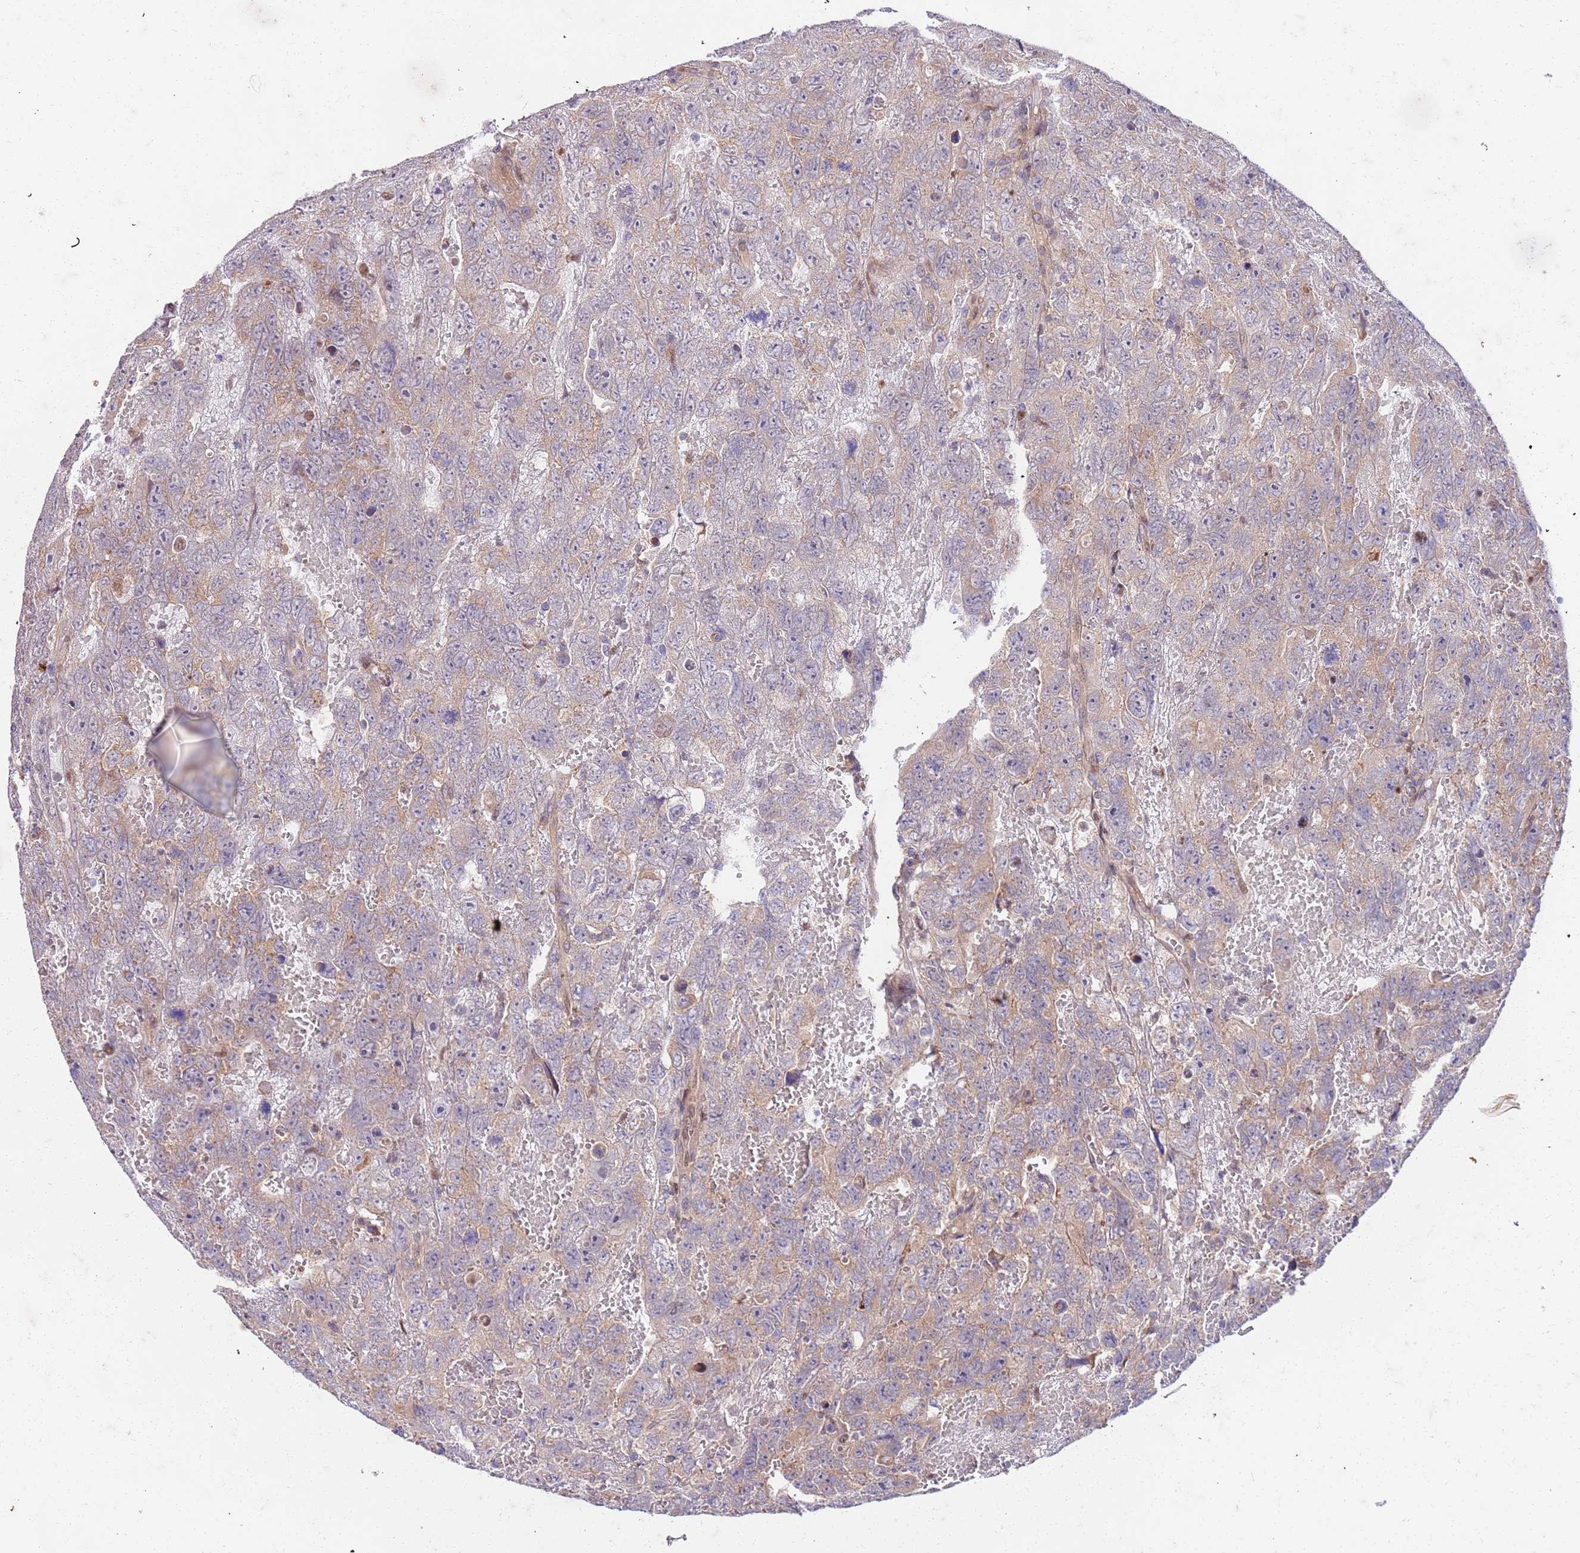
{"staining": {"intensity": "weak", "quantity": "<25%", "location": "cytoplasmic/membranous"}, "tissue": "testis cancer", "cell_type": "Tumor cells", "image_type": "cancer", "snomed": [{"axis": "morphology", "description": "Carcinoma, Embryonal, NOS"}, {"axis": "topography", "description": "Testis"}], "caption": "Protein analysis of testis embryonal carcinoma shows no significant positivity in tumor cells.", "gene": "OSBP", "patient": {"sex": "male", "age": 45}}